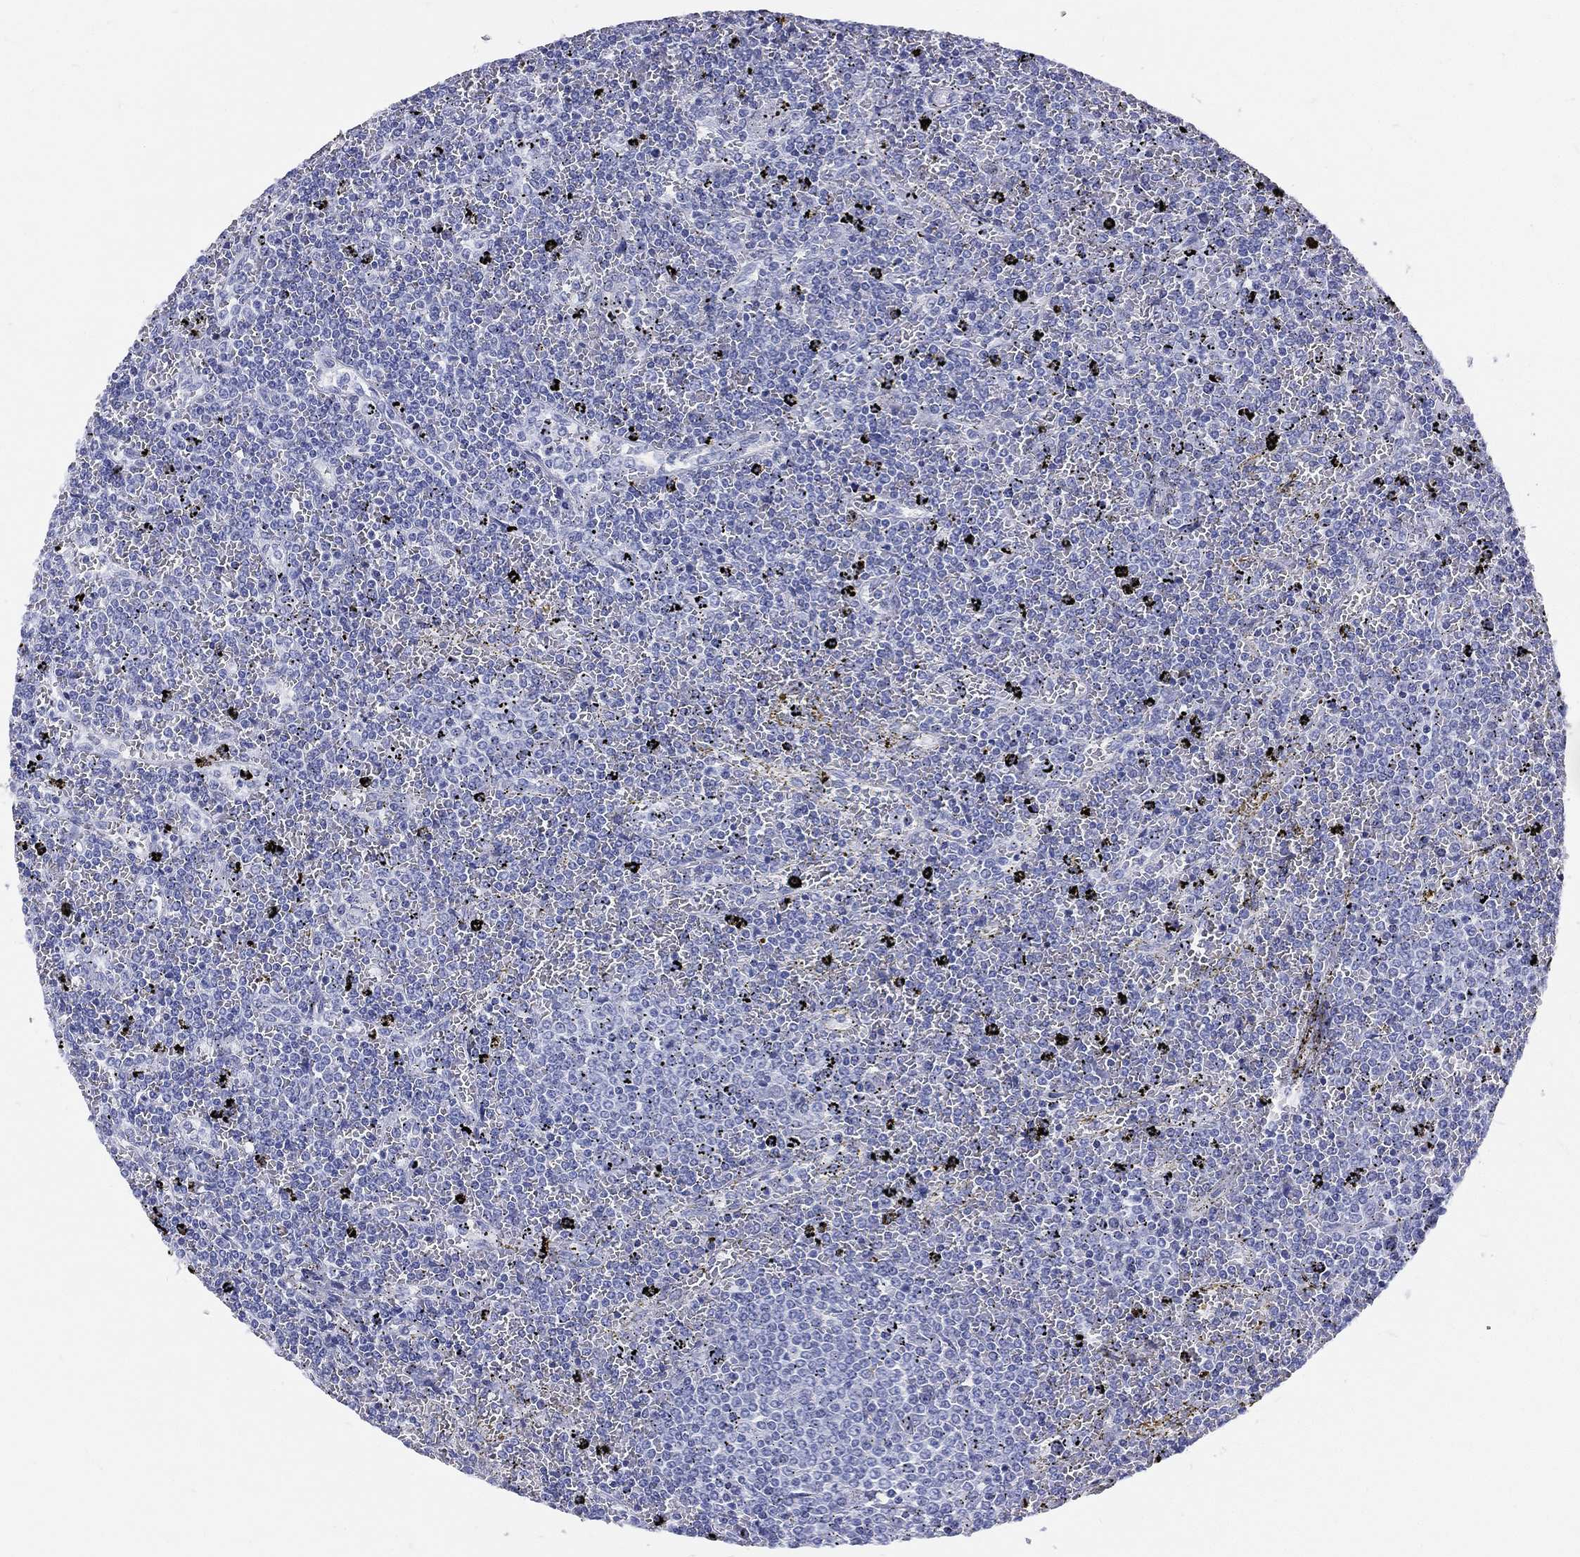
{"staining": {"intensity": "negative", "quantity": "none", "location": "none"}, "tissue": "lymphoma", "cell_type": "Tumor cells", "image_type": "cancer", "snomed": [{"axis": "morphology", "description": "Malignant lymphoma, non-Hodgkin's type, Low grade"}, {"axis": "topography", "description": "Spleen"}], "caption": "Protein analysis of lymphoma demonstrates no significant expression in tumor cells. The staining was performed using DAB to visualize the protein expression in brown, while the nuclei were stained in blue with hematoxylin (Magnification: 20x).", "gene": "ETNPPL", "patient": {"sex": "female", "age": 77}}